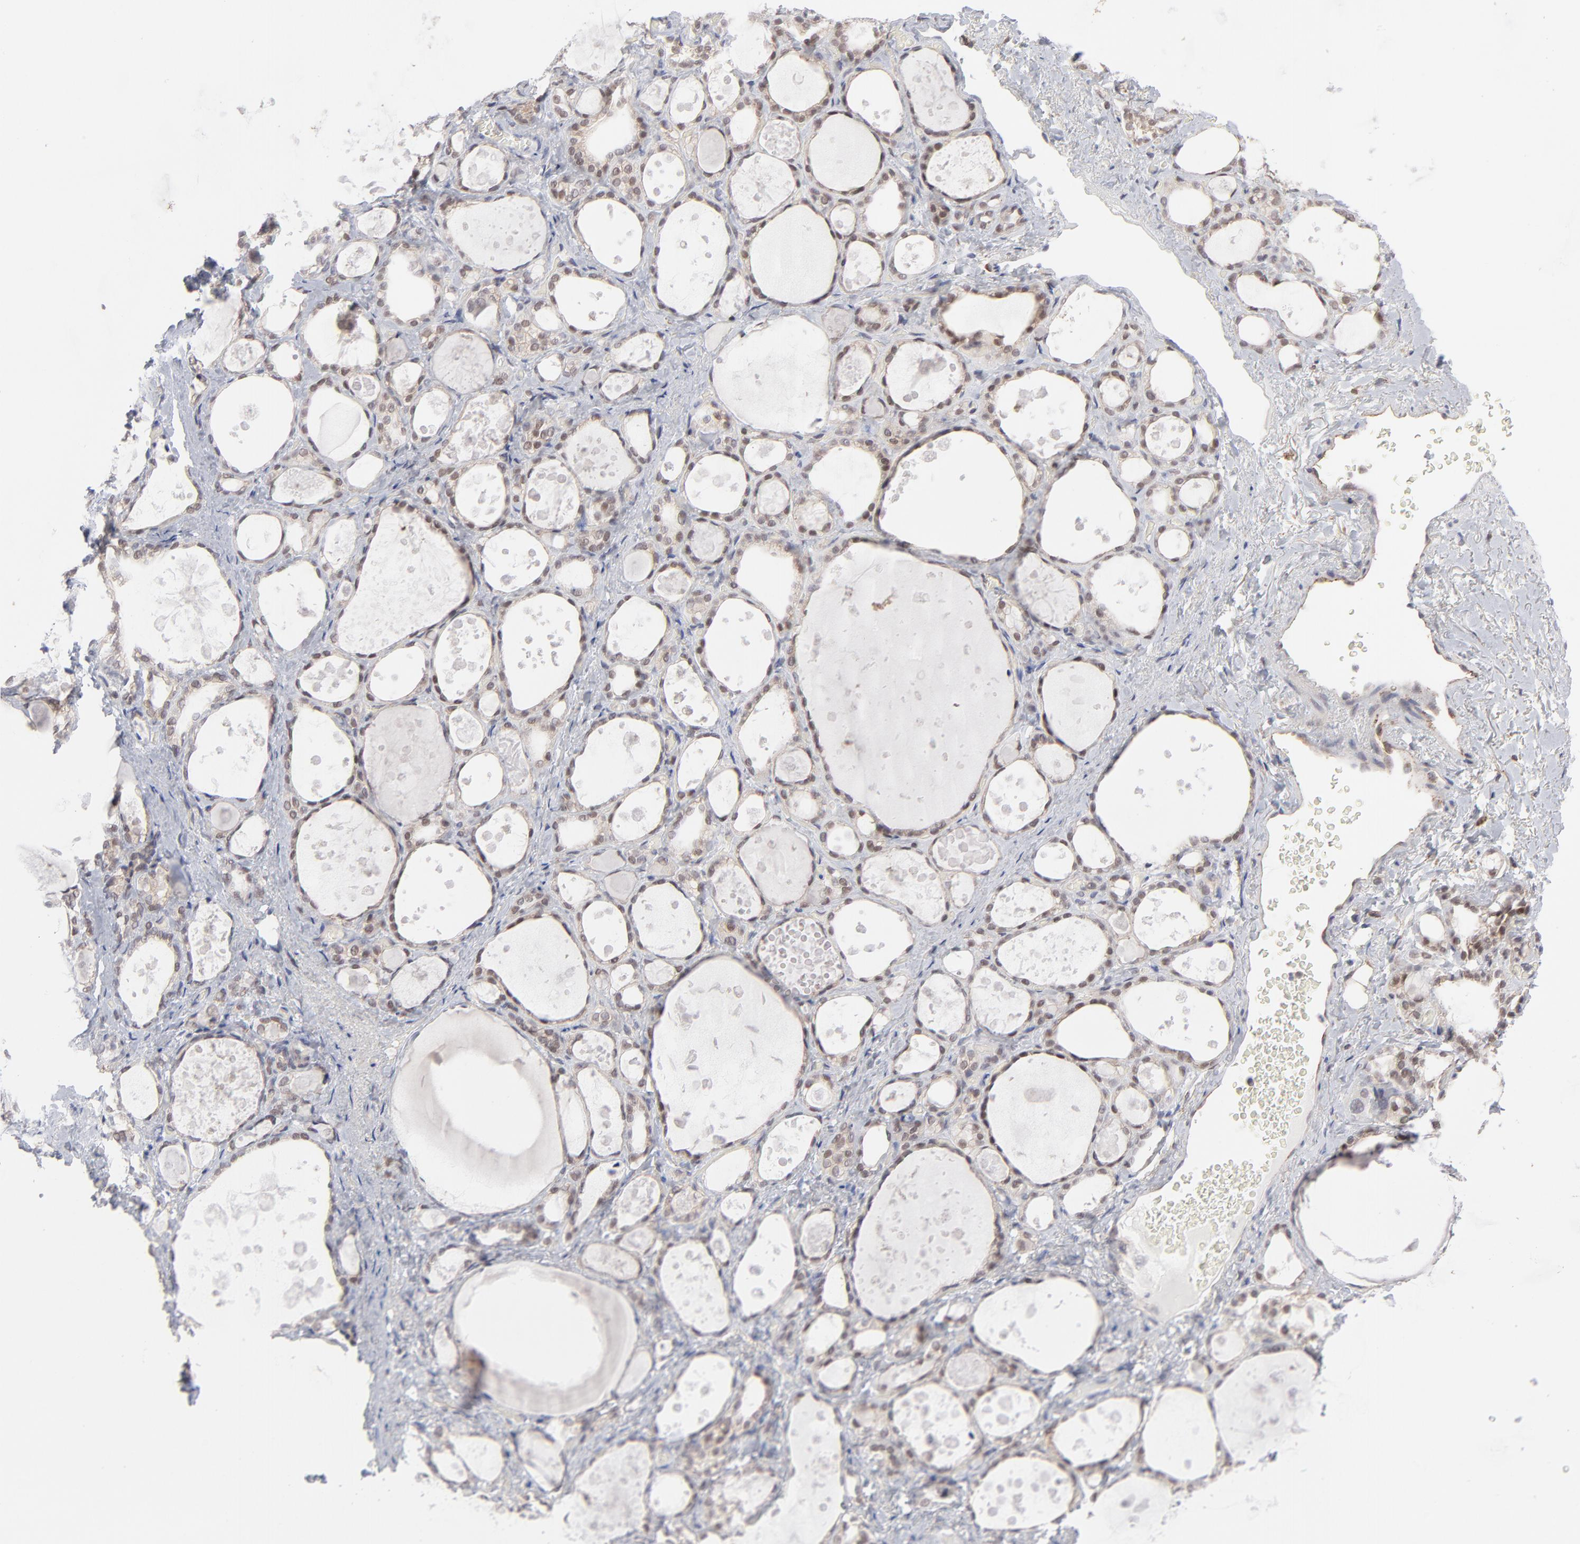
{"staining": {"intensity": "moderate", "quantity": ">75%", "location": "nuclear"}, "tissue": "thyroid gland", "cell_type": "Glandular cells", "image_type": "normal", "snomed": [{"axis": "morphology", "description": "Normal tissue, NOS"}, {"axis": "topography", "description": "Thyroid gland"}], "caption": "This micrograph demonstrates IHC staining of benign thyroid gland, with medium moderate nuclear staining in about >75% of glandular cells.", "gene": "NBN", "patient": {"sex": "female", "age": 75}}